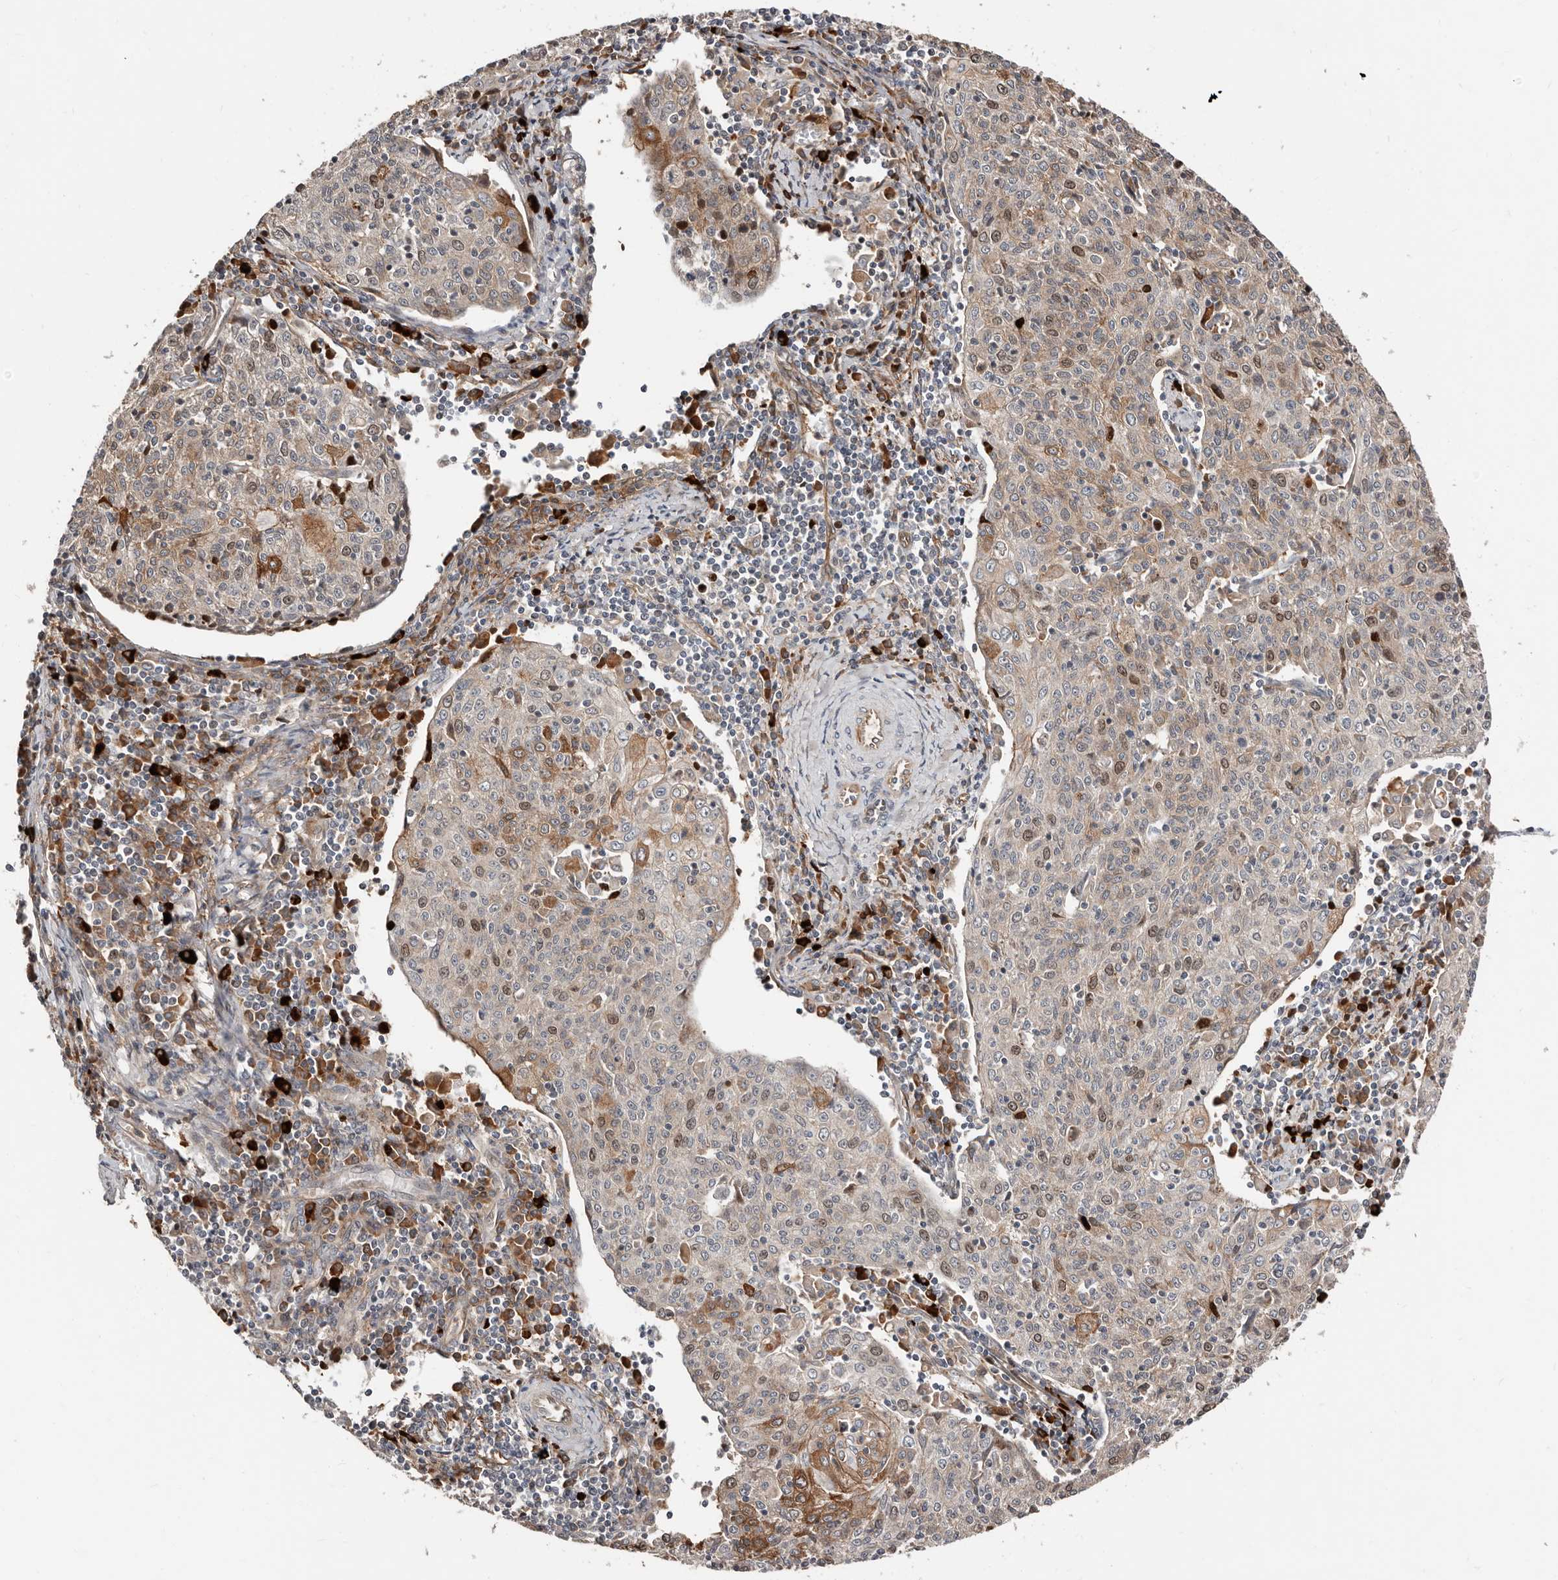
{"staining": {"intensity": "moderate", "quantity": "25%-75%", "location": "cytoplasmic/membranous,nuclear"}, "tissue": "cervical cancer", "cell_type": "Tumor cells", "image_type": "cancer", "snomed": [{"axis": "morphology", "description": "Squamous cell carcinoma, NOS"}, {"axis": "topography", "description": "Cervix"}], "caption": "Cervical cancer was stained to show a protein in brown. There is medium levels of moderate cytoplasmic/membranous and nuclear expression in about 25%-75% of tumor cells. Using DAB (3,3'-diaminobenzidine) (brown) and hematoxylin (blue) stains, captured at high magnification using brightfield microscopy.", "gene": "SMYD4", "patient": {"sex": "female", "age": 48}}